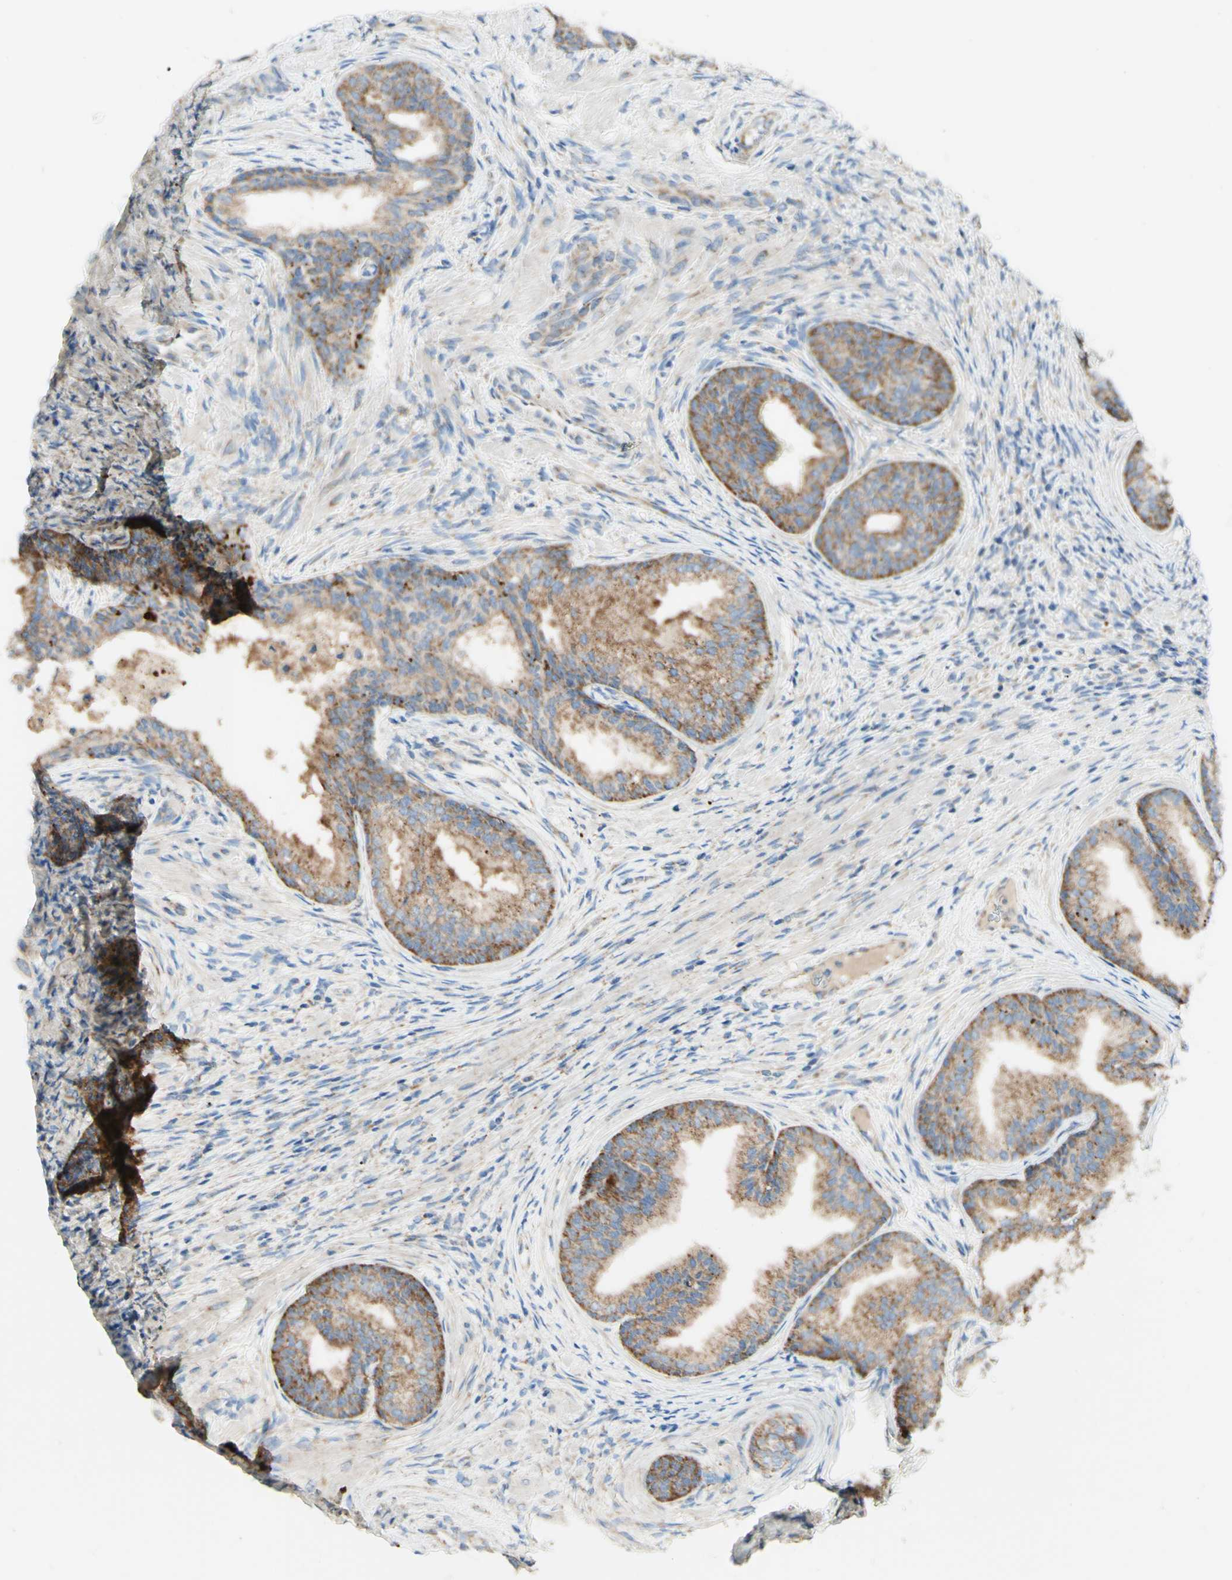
{"staining": {"intensity": "moderate", "quantity": ">75%", "location": "cytoplasmic/membranous"}, "tissue": "prostate", "cell_type": "Glandular cells", "image_type": "normal", "snomed": [{"axis": "morphology", "description": "Normal tissue, NOS"}, {"axis": "topography", "description": "Prostate"}], "caption": "Immunohistochemistry (DAB (3,3'-diaminobenzidine)) staining of normal prostate demonstrates moderate cytoplasmic/membranous protein staining in about >75% of glandular cells. The protein is stained brown, and the nuclei are stained in blue (DAB IHC with brightfield microscopy, high magnification).", "gene": "ARMC10", "patient": {"sex": "male", "age": 76}}